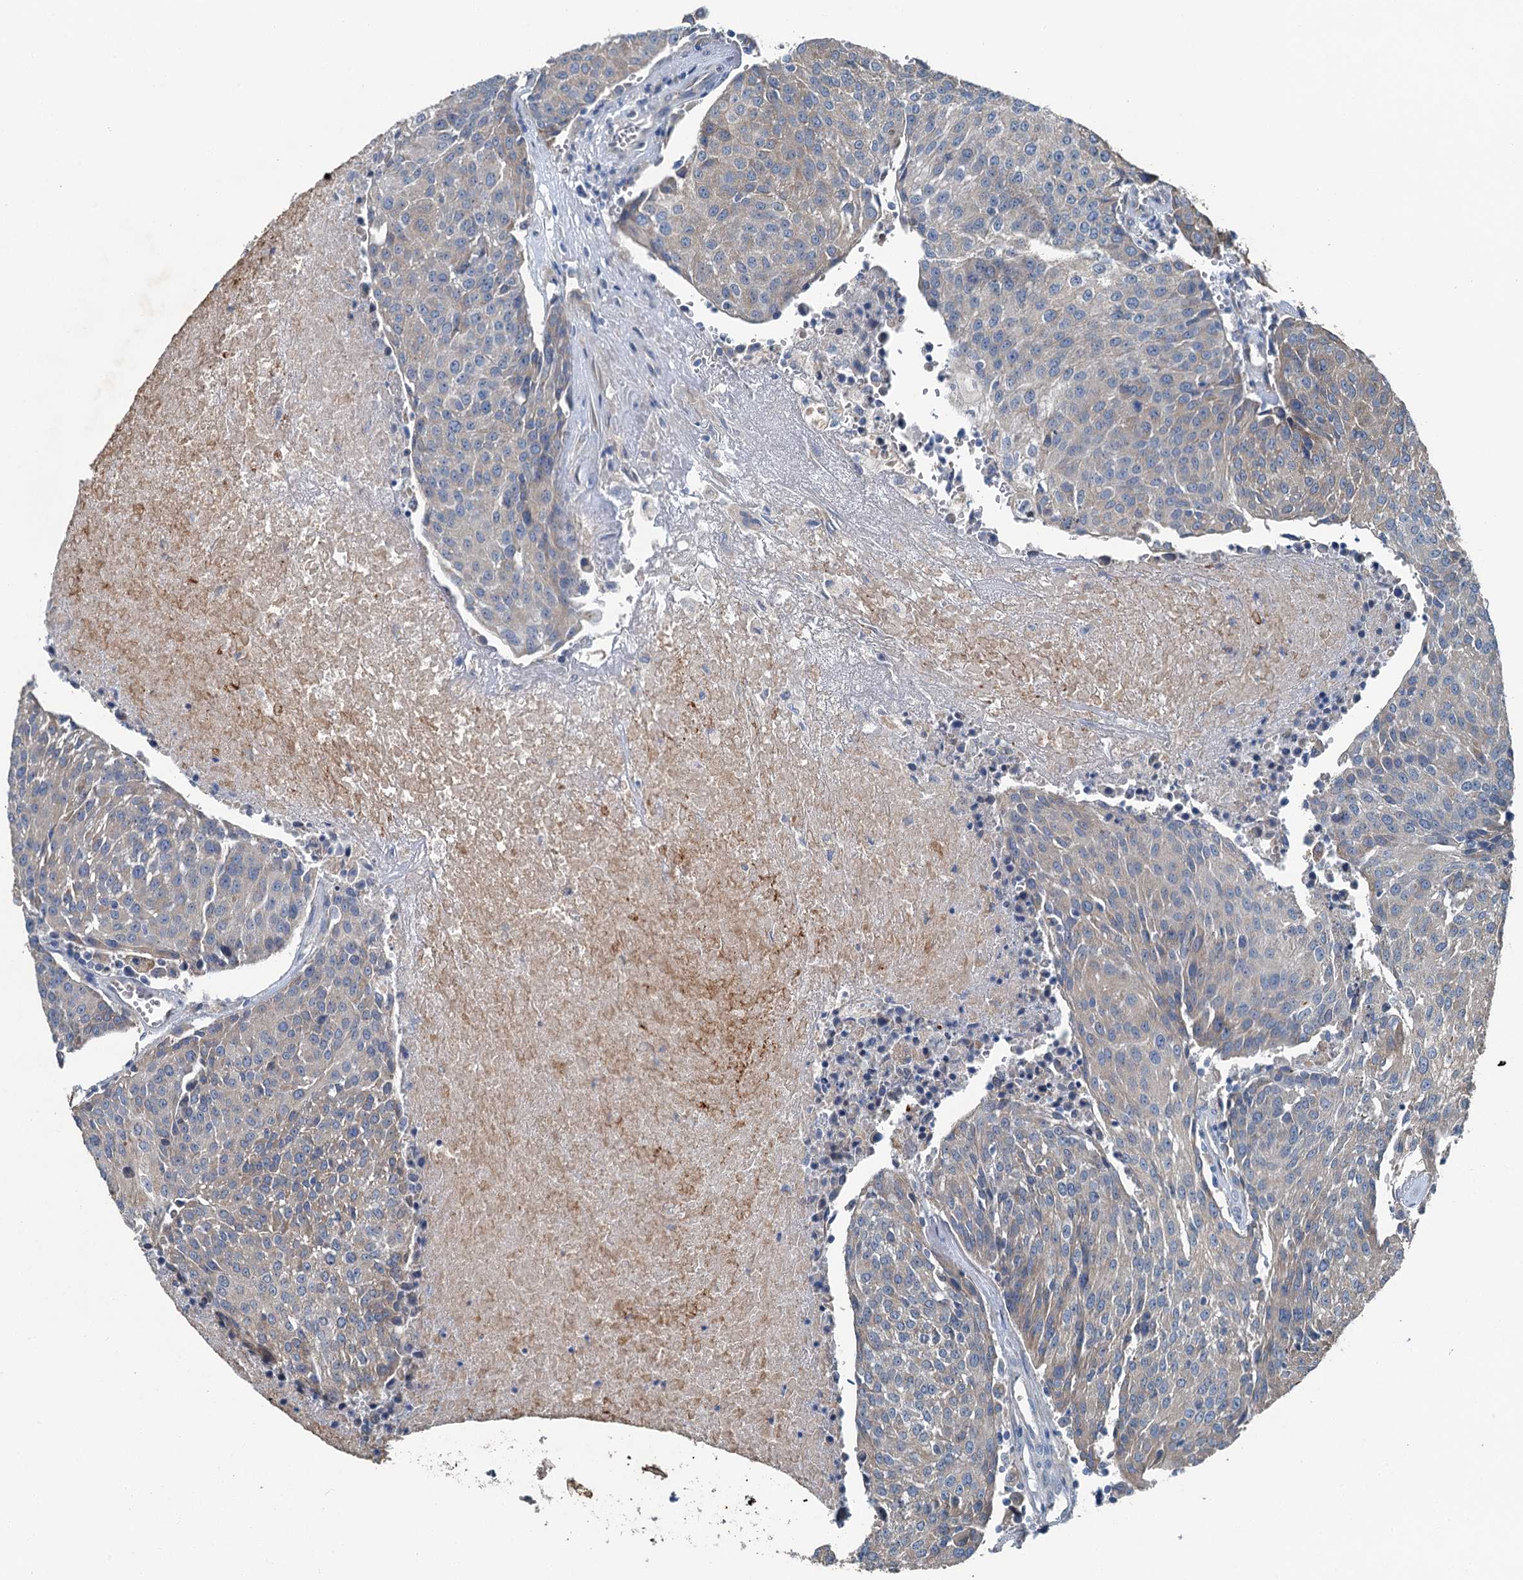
{"staining": {"intensity": "weak", "quantity": "25%-75%", "location": "cytoplasmic/membranous"}, "tissue": "urothelial cancer", "cell_type": "Tumor cells", "image_type": "cancer", "snomed": [{"axis": "morphology", "description": "Urothelial carcinoma, High grade"}, {"axis": "topography", "description": "Urinary bladder"}], "caption": "IHC of human urothelial carcinoma (high-grade) shows low levels of weak cytoplasmic/membranous expression in about 25%-75% of tumor cells.", "gene": "C6orf120", "patient": {"sex": "female", "age": 85}}